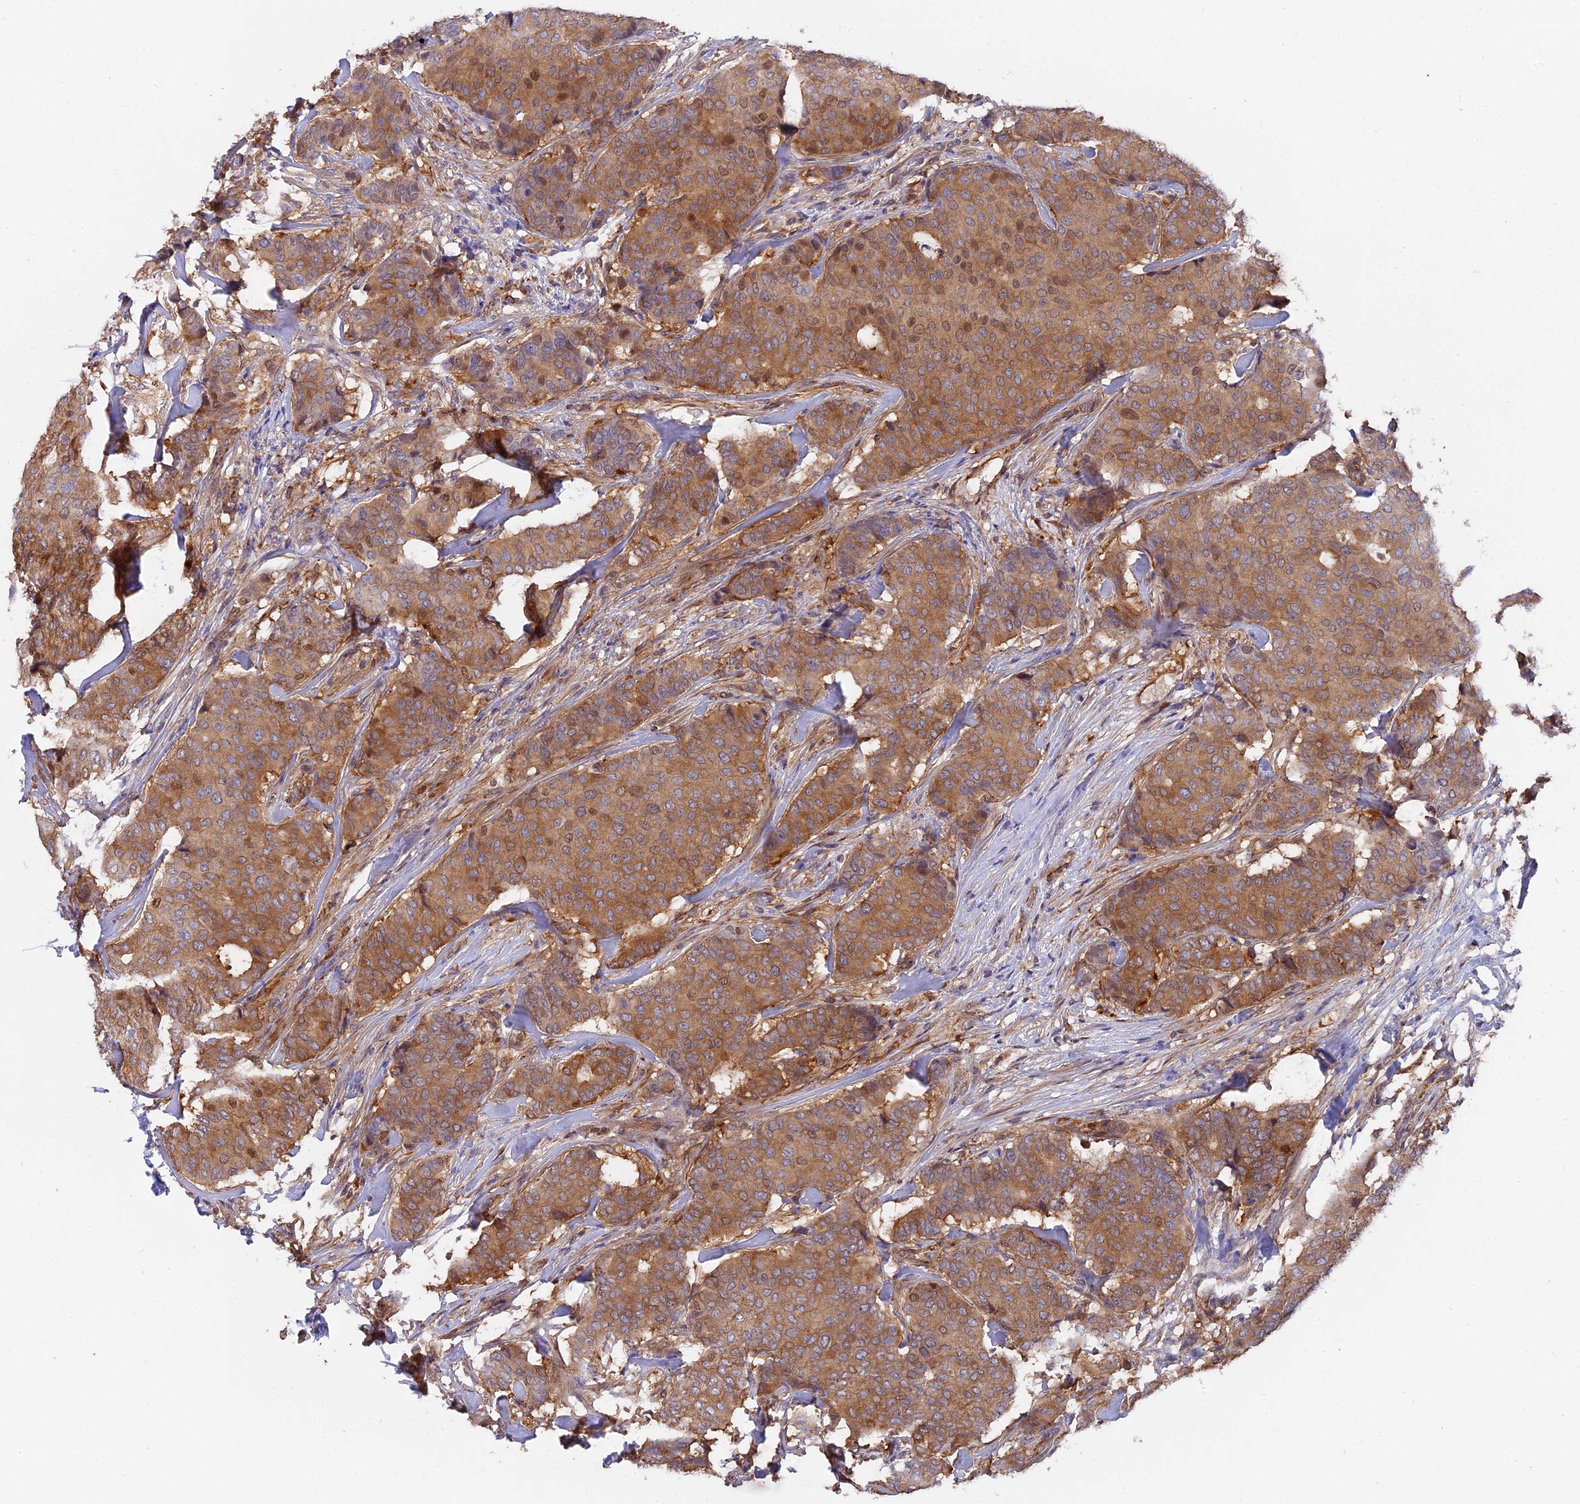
{"staining": {"intensity": "moderate", "quantity": ">75%", "location": "cytoplasmic/membranous,nuclear"}, "tissue": "breast cancer", "cell_type": "Tumor cells", "image_type": "cancer", "snomed": [{"axis": "morphology", "description": "Duct carcinoma"}, {"axis": "topography", "description": "Breast"}], "caption": "Protein expression analysis of human invasive ductal carcinoma (breast) reveals moderate cytoplasmic/membranous and nuclear staining in approximately >75% of tumor cells.", "gene": "FAM118B", "patient": {"sex": "female", "age": 75}}